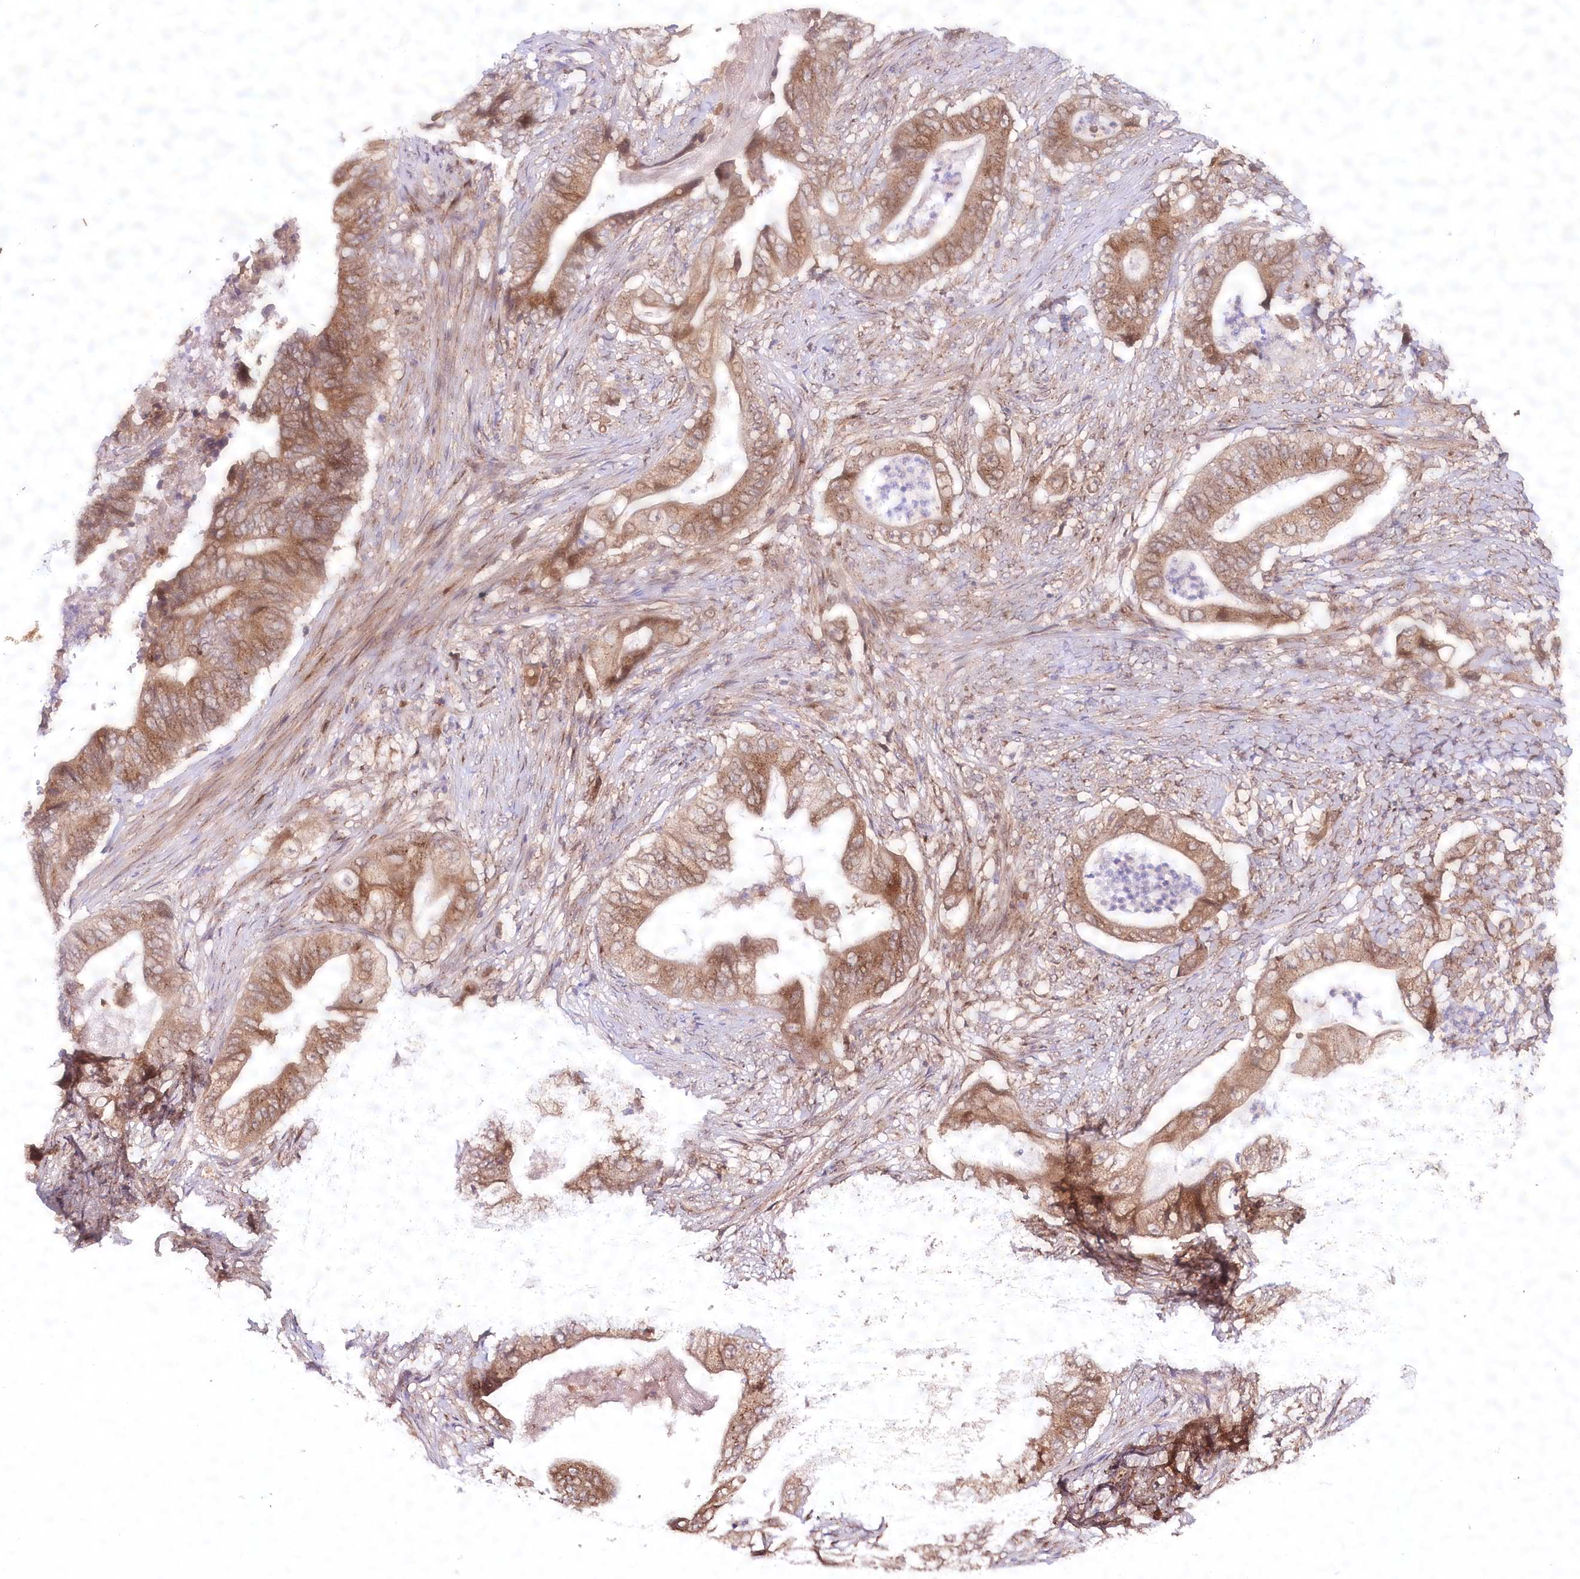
{"staining": {"intensity": "moderate", "quantity": ">75%", "location": "cytoplasmic/membranous"}, "tissue": "stomach cancer", "cell_type": "Tumor cells", "image_type": "cancer", "snomed": [{"axis": "morphology", "description": "Adenocarcinoma, NOS"}, {"axis": "topography", "description": "Stomach"}], "caption": "This histopathology image displays immunohistochemistry staining of stomach cancer (adenocarcinoma), with medium moderate cytoplasmic/membranous positivity in about >75% of tumor cells.", "gene": "COPG1", "patient": {"sex": "female", "age": 73}}